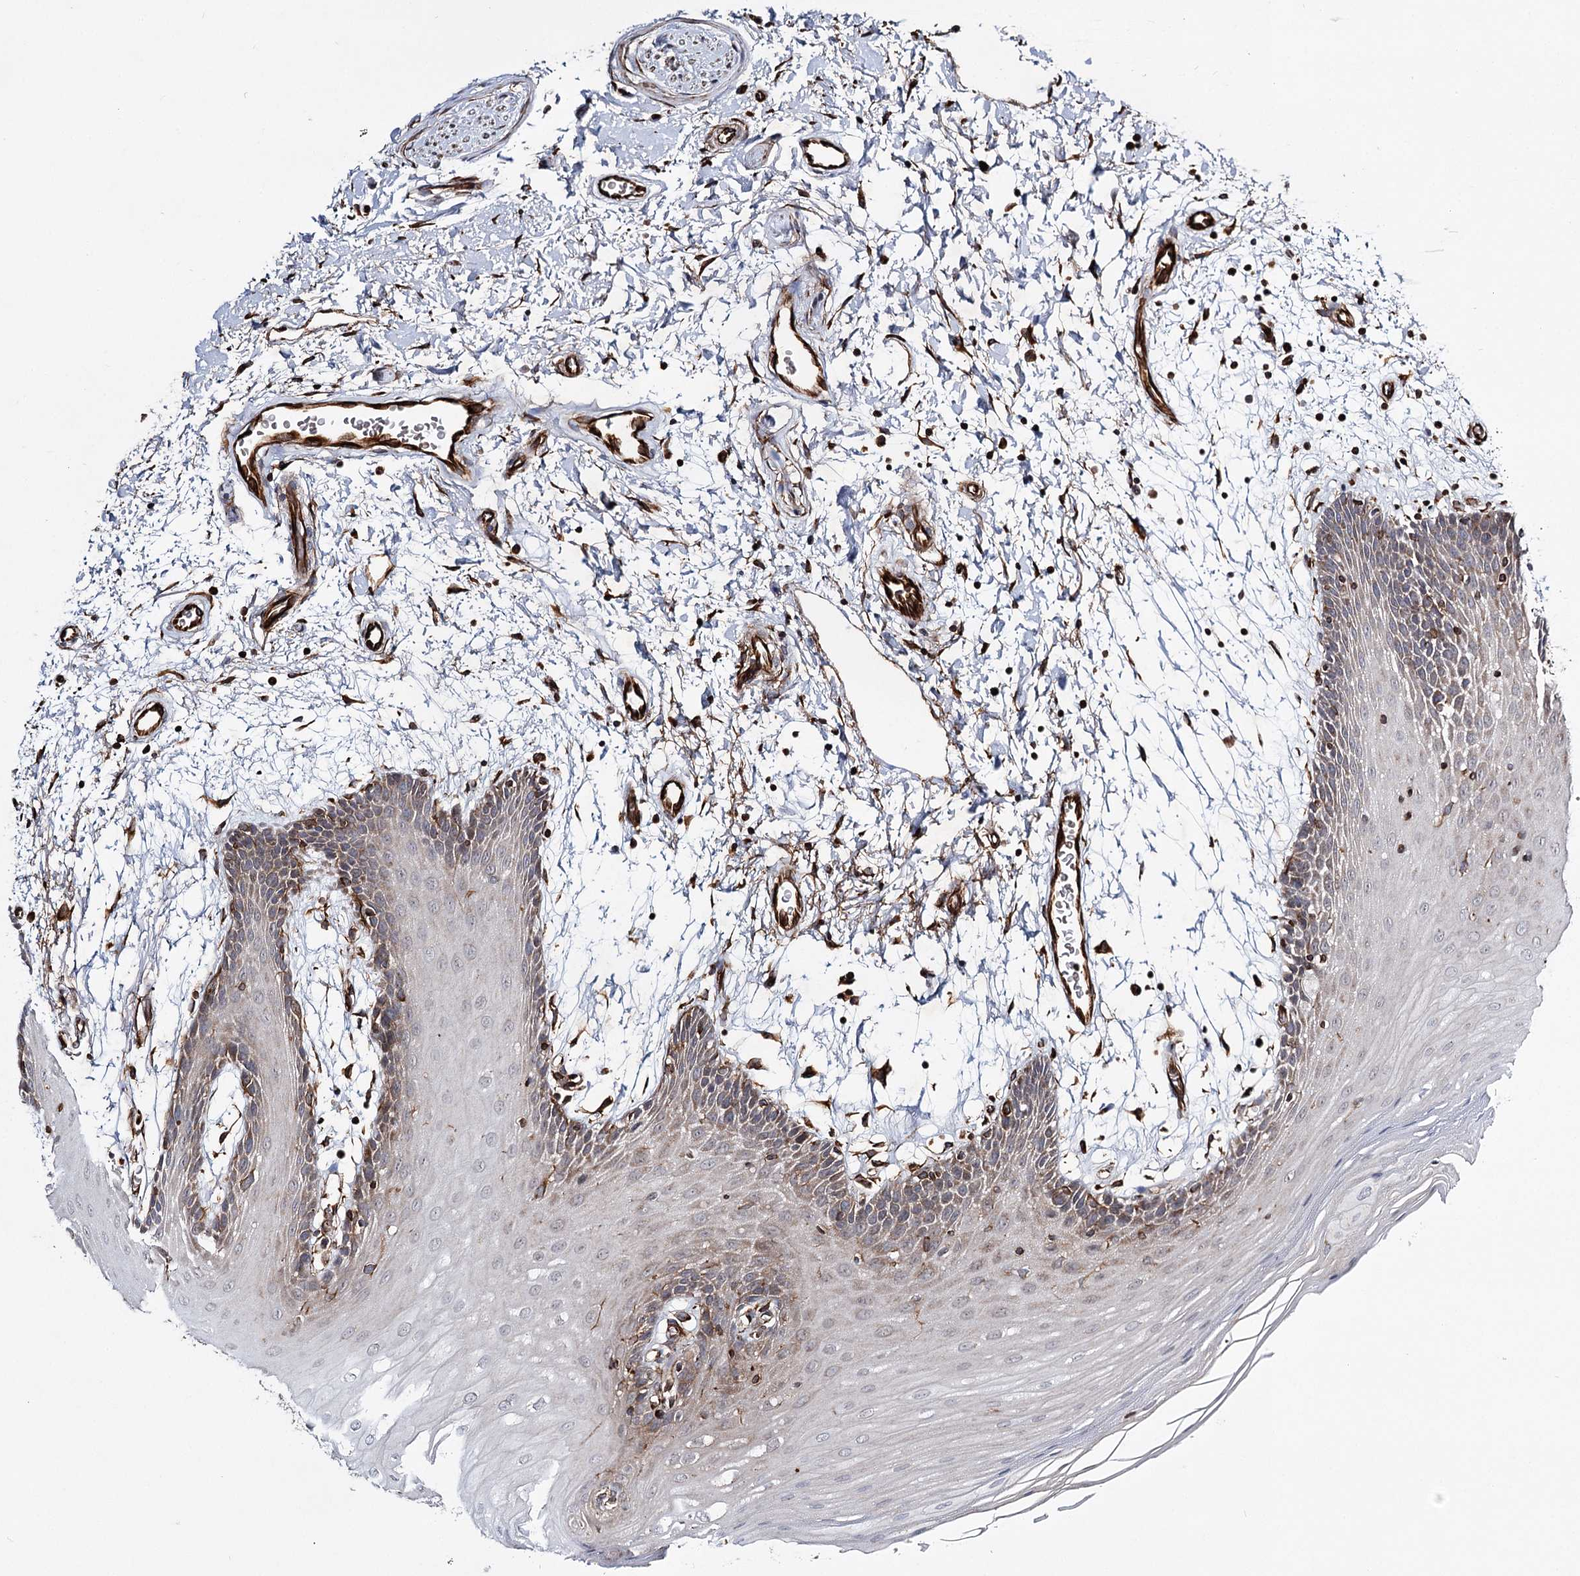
{"staining": {"intensity": "weak", "quantity": "25%-75%", "location": "cytoplasmic/membranous"}, "tissue": "oral mucosa", "cell_type": "Squamous epithelial cells", "image_type": "normal", "snomed": [{"axis": "morphology", "description": "Normal tissue, NOS"}, {"axis": "topography", "description": "Skeletal muscle"}, {"axis": "topography", "description": "Oral tissue"}, {"axis": "topography", "description": "Salivary gland"}, {"axis": "topography", "description": "Peripheral nerve tissue"}], "caption": "Oral mucosa stained with IHC reveals weak cytoplasmic/membranous positivity in approximately 25%-75% of squamous epithelial cells.", "gene": "DPEP2", "patient": {"sex": "male", "age": 54}}